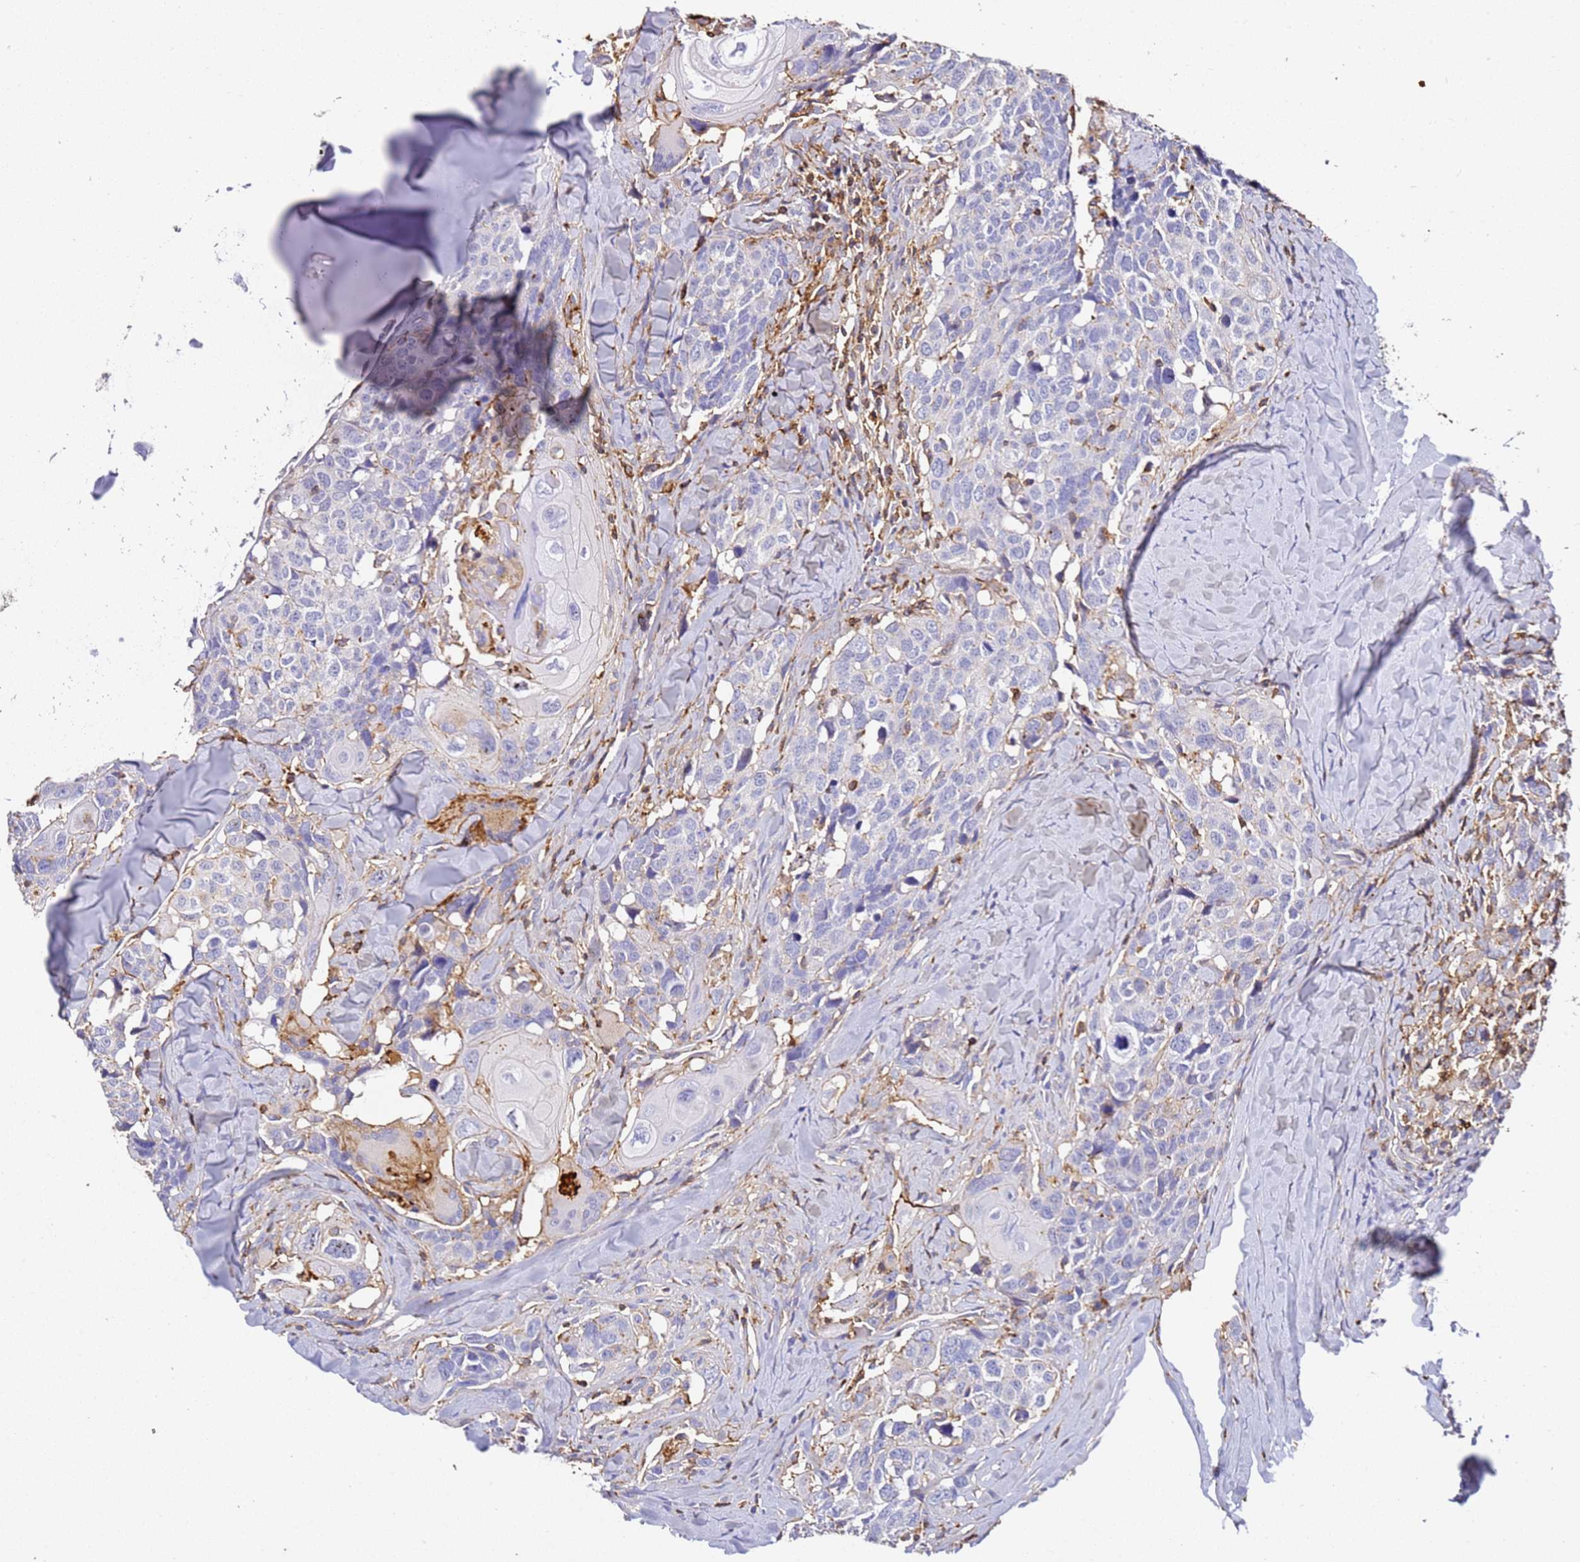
{"staining": {"intensity": "negative", "quantity": "none", "location": "none"}, "tissue": "head and neck cancer", "cell_type": "Tumor cells", "image_type": "cancer", "snomed": [{"axis": "morphology", "description": "Normal tissue, NOS"}, {"axis": "morphology", "description": "Squamous cell carcinoma, NOS"}, {"axis": "topography", "description": "Skeletal muscle"}, {"axis": "topography", "description": "Vascular tissue"}, {"axis": "topography", "description": "Peripheral nerve tissue"}, {"axis": "topography", "description": "Head-Neck"}], "caption": "Squamous cell carcinoma (head and neck) was stained to show a protein in brown. There is no significant positivity in tumor cells. Brightfield microscopy of immunohistochemistry (IHC) stained with DAB (3,3'-diaminobenzidine) (brown) and hematoxylin (blue), captured at high magnification.", "gene": "ZNF671", "patient": {"sex": "male", "age": 66}}